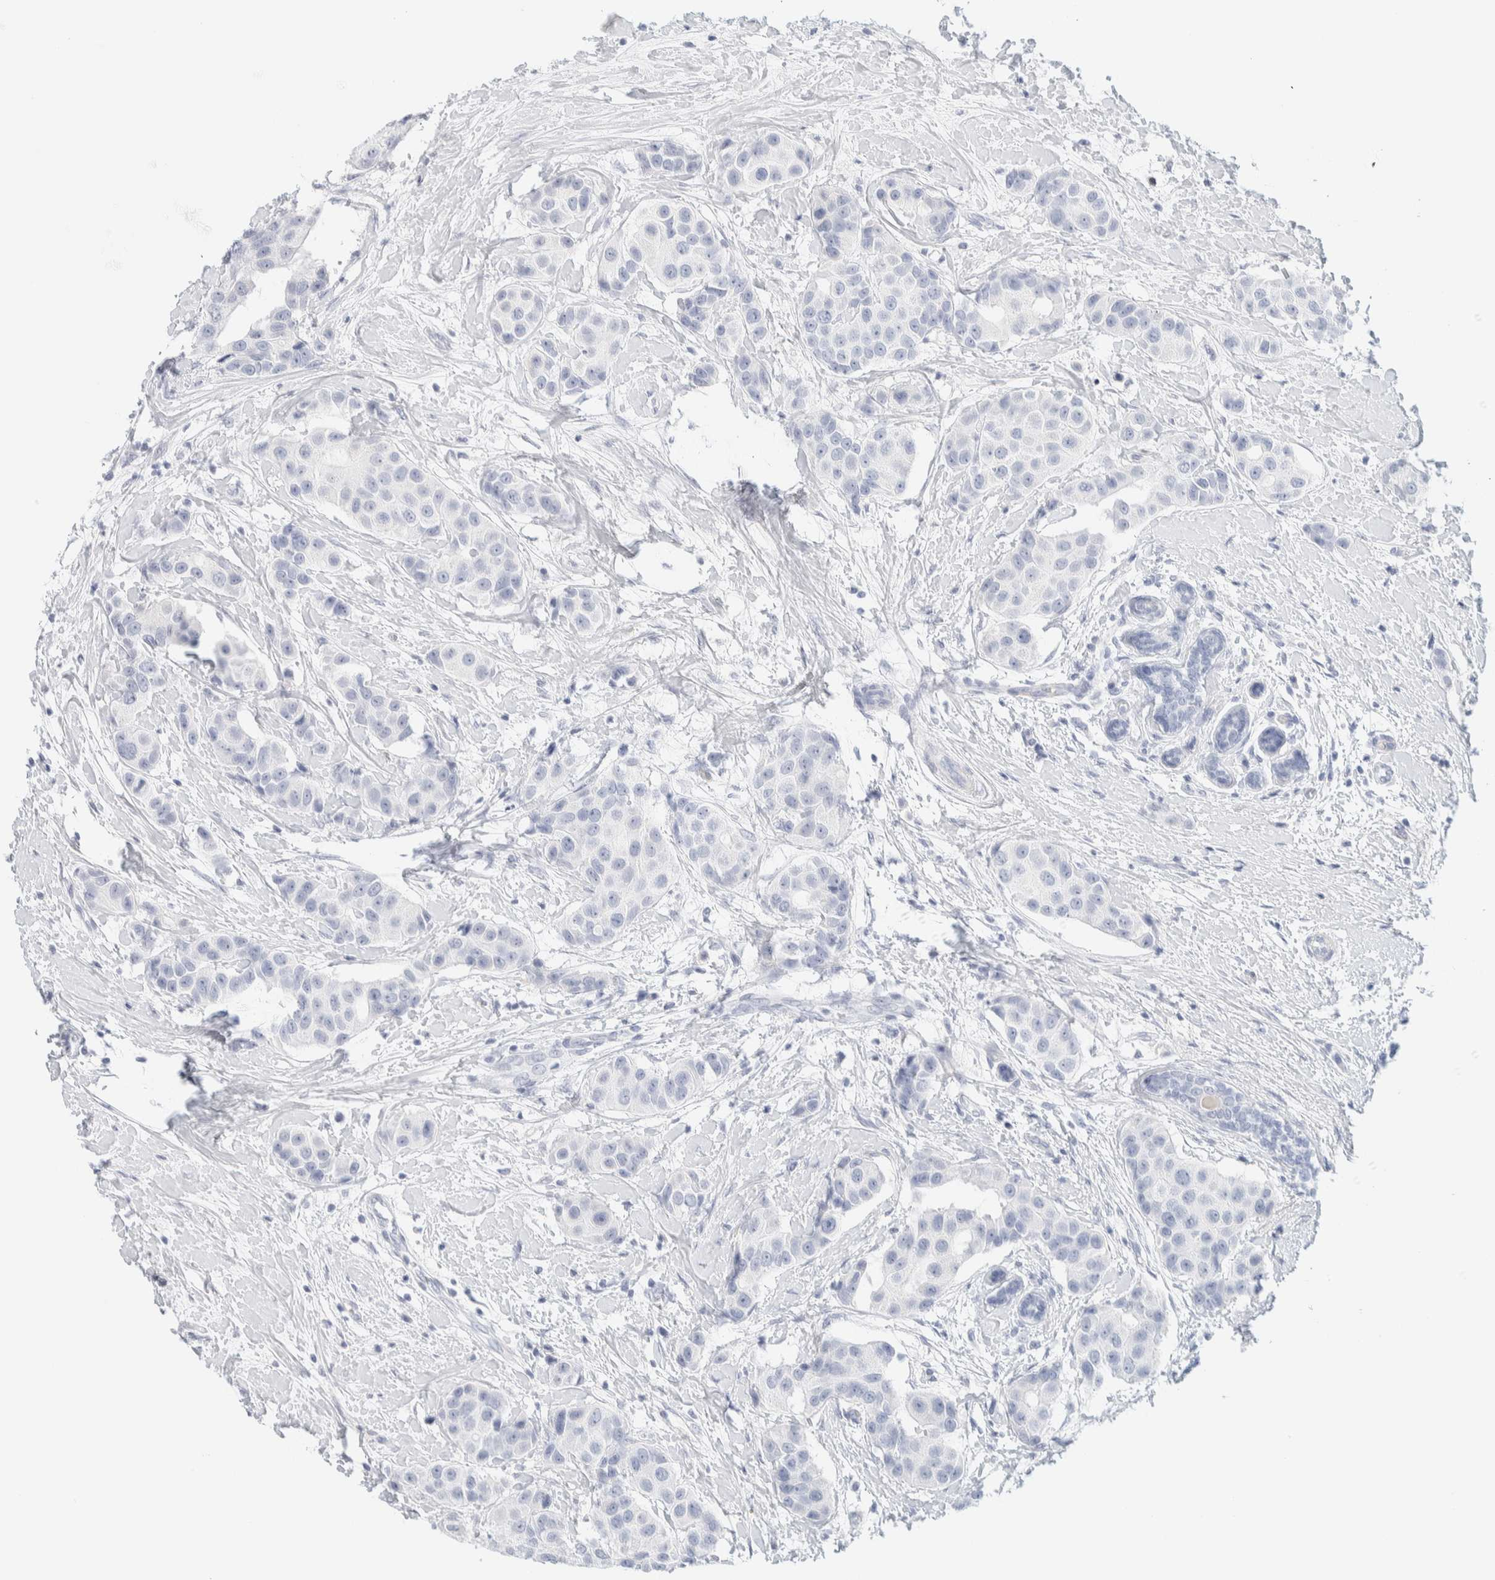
{"staining": {"intensity": "negative", "quantity": "none", "location": "none"}, "tissue": "breast cancer", "cell_type": "Tumor cells", "image_type": "cancer", "snomed": [{"axis": "morphology", "description": "Normal tissue, NOS"}, {"axis": "morphology", "description": "Duct carcinoma"}, {"axis": "topography", "description": "Breast"}], "caption": "Immunohistochemistry of breast cancer (infiltrating ductal carcinoma) shows no staining in tumor cells.", "gene": "ATCAY", "patient": {"sex": "female", "age": 39}}